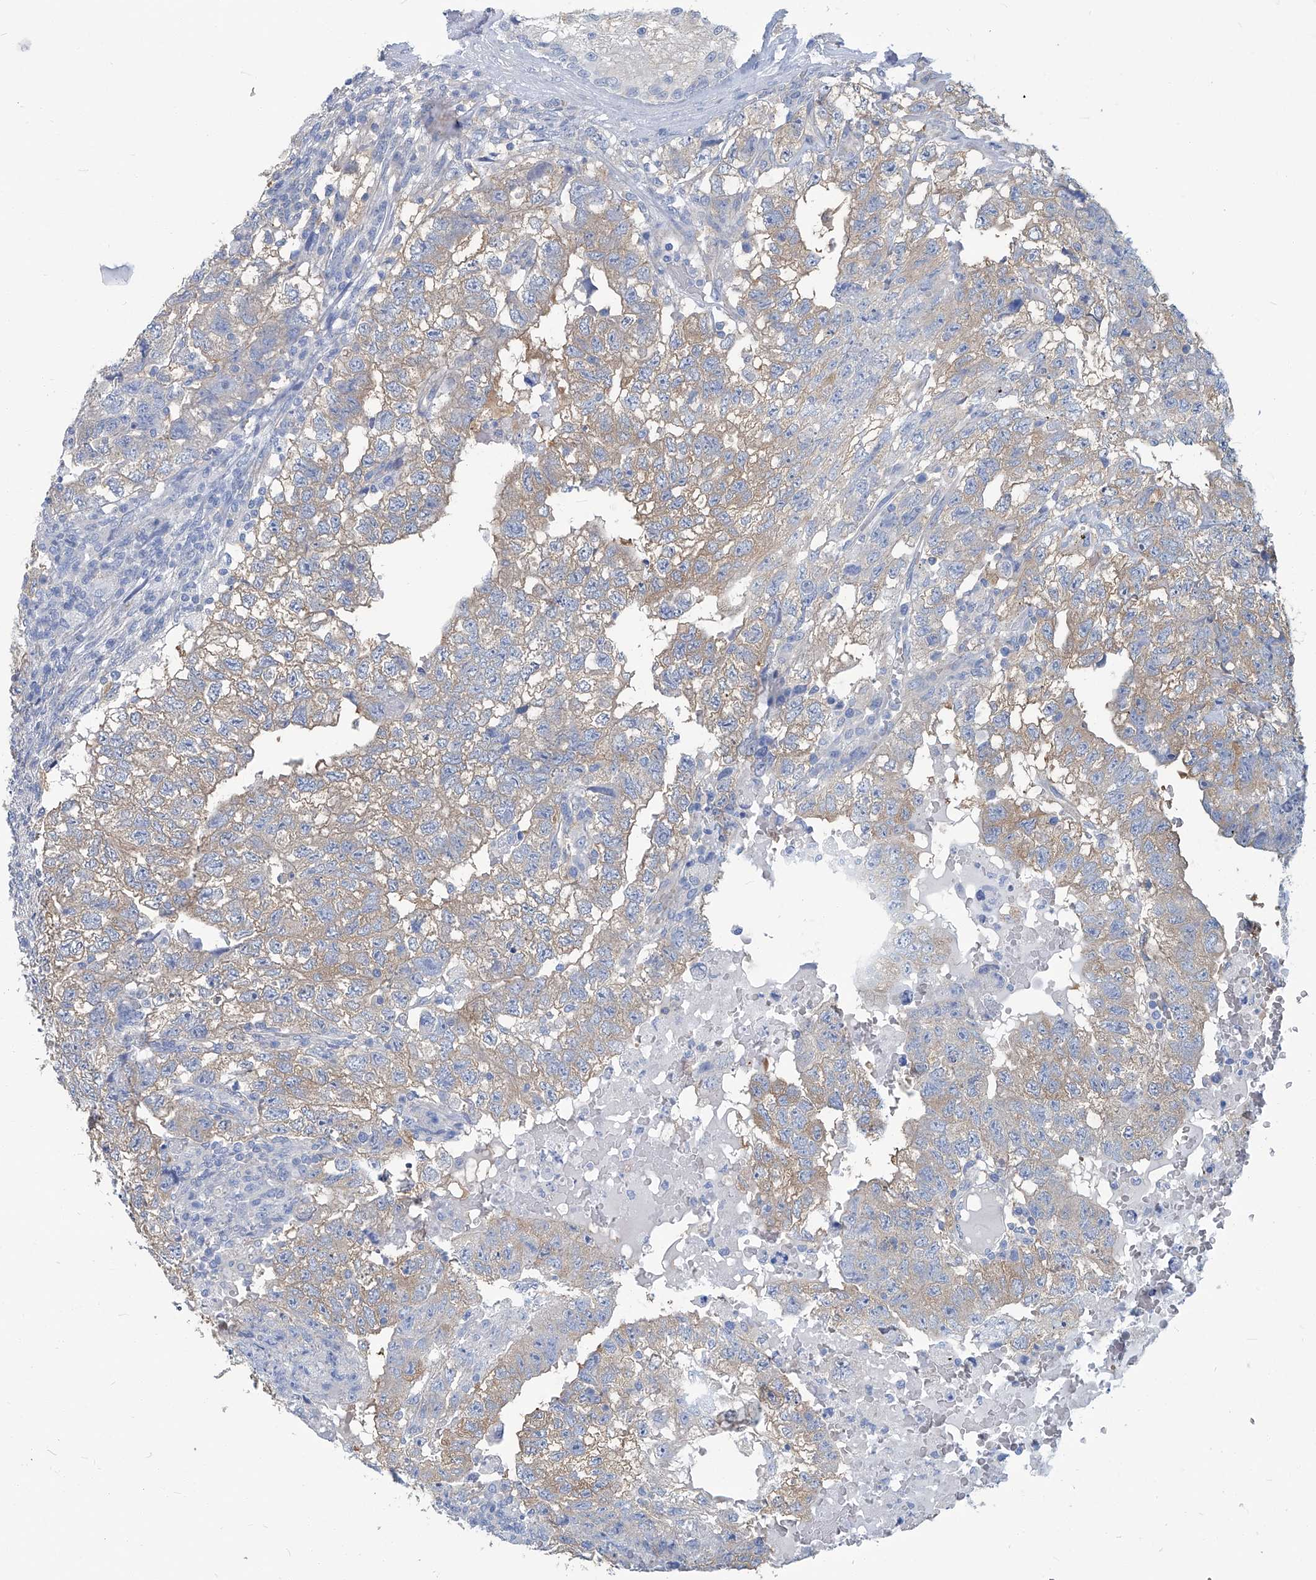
{"staining": {"intensity": "weak", "quantity": ">75%", "location": "cytoplasmic/membranous"}, "tissue": "testis cancer", "cell_type": "Tumor cells", "image_type": "cancer", "snomed": [{"axis": "morphology", "description": "Carcinoma, Embryonal, NOS"}, {"axis": "topography", "description": "Testis"}], "caption": "Immunohistochemistry of testis embryonal carcinoma exhibits low levels of weak cytoplasmic/membranous expression in about >75% of tumor cells. The staining was performed using DAB to visualize the protein expression in brown, while the nuclei were stained in blue with hematoxylin (Magnification: 20x).", "gene": "PFKL", "patient": {"sex": "male", "age": 36}}